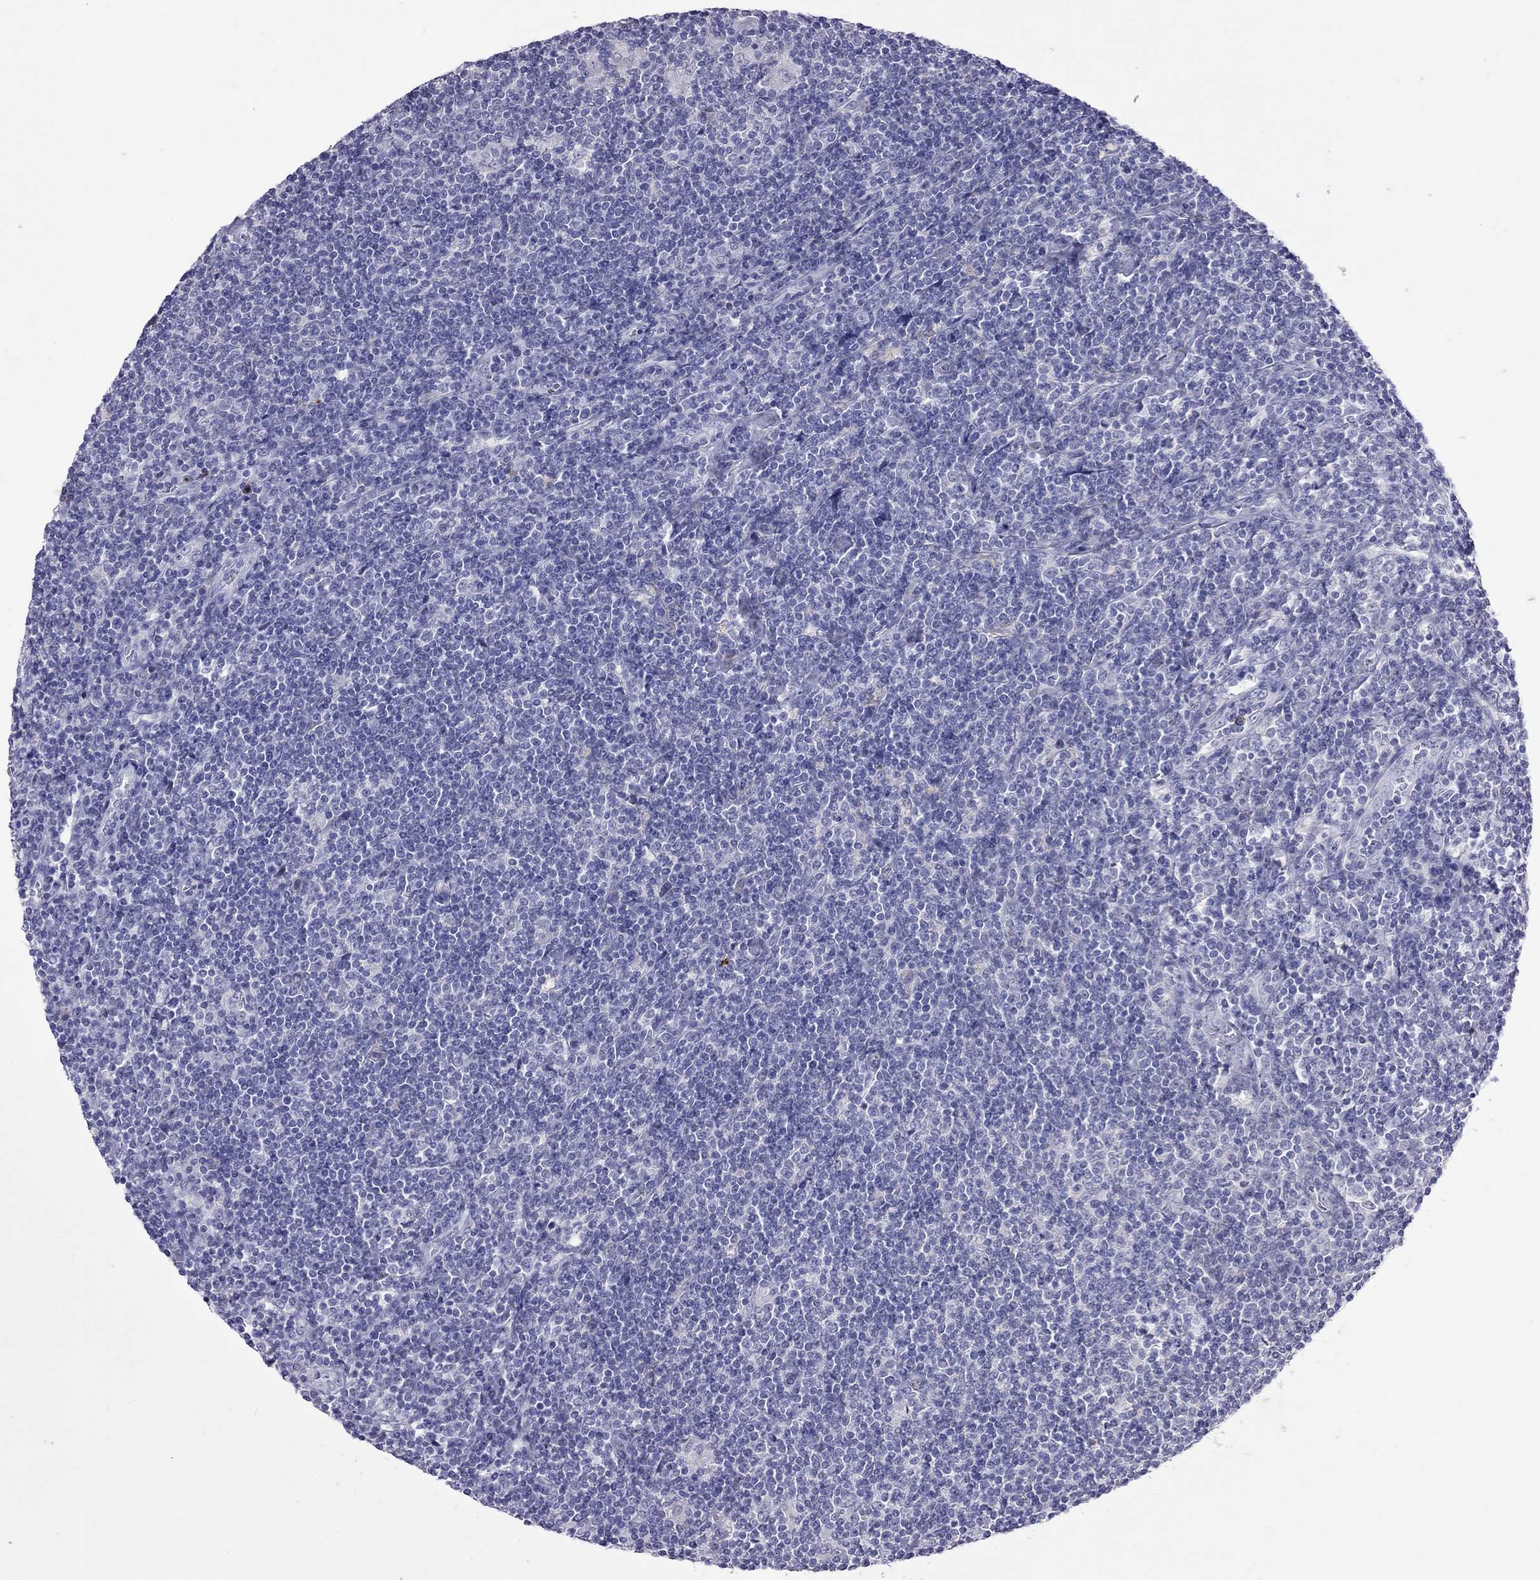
{"staining": {"intensity": "negative", "quantity": "none", "location": "none"}, "tissue": "lymphoma", "cell_type": "Tumor cells", "image_type": "cancer", "snomed": [{"axis": "morphology", "description": "Hodgkin's disease, NOS"}, {"axis": "topography", "description": "Lymph node"}], "caption": "A micrograph of Hodgkin's disease stained for a protein reveals no brown staining in tumor cells. The staining is performed using DAB brown chromogen with nuclei counter-stained in using hematoxylin.", "gene": "SLAMF1", "patient": {"sex": "male", "age": 40}}